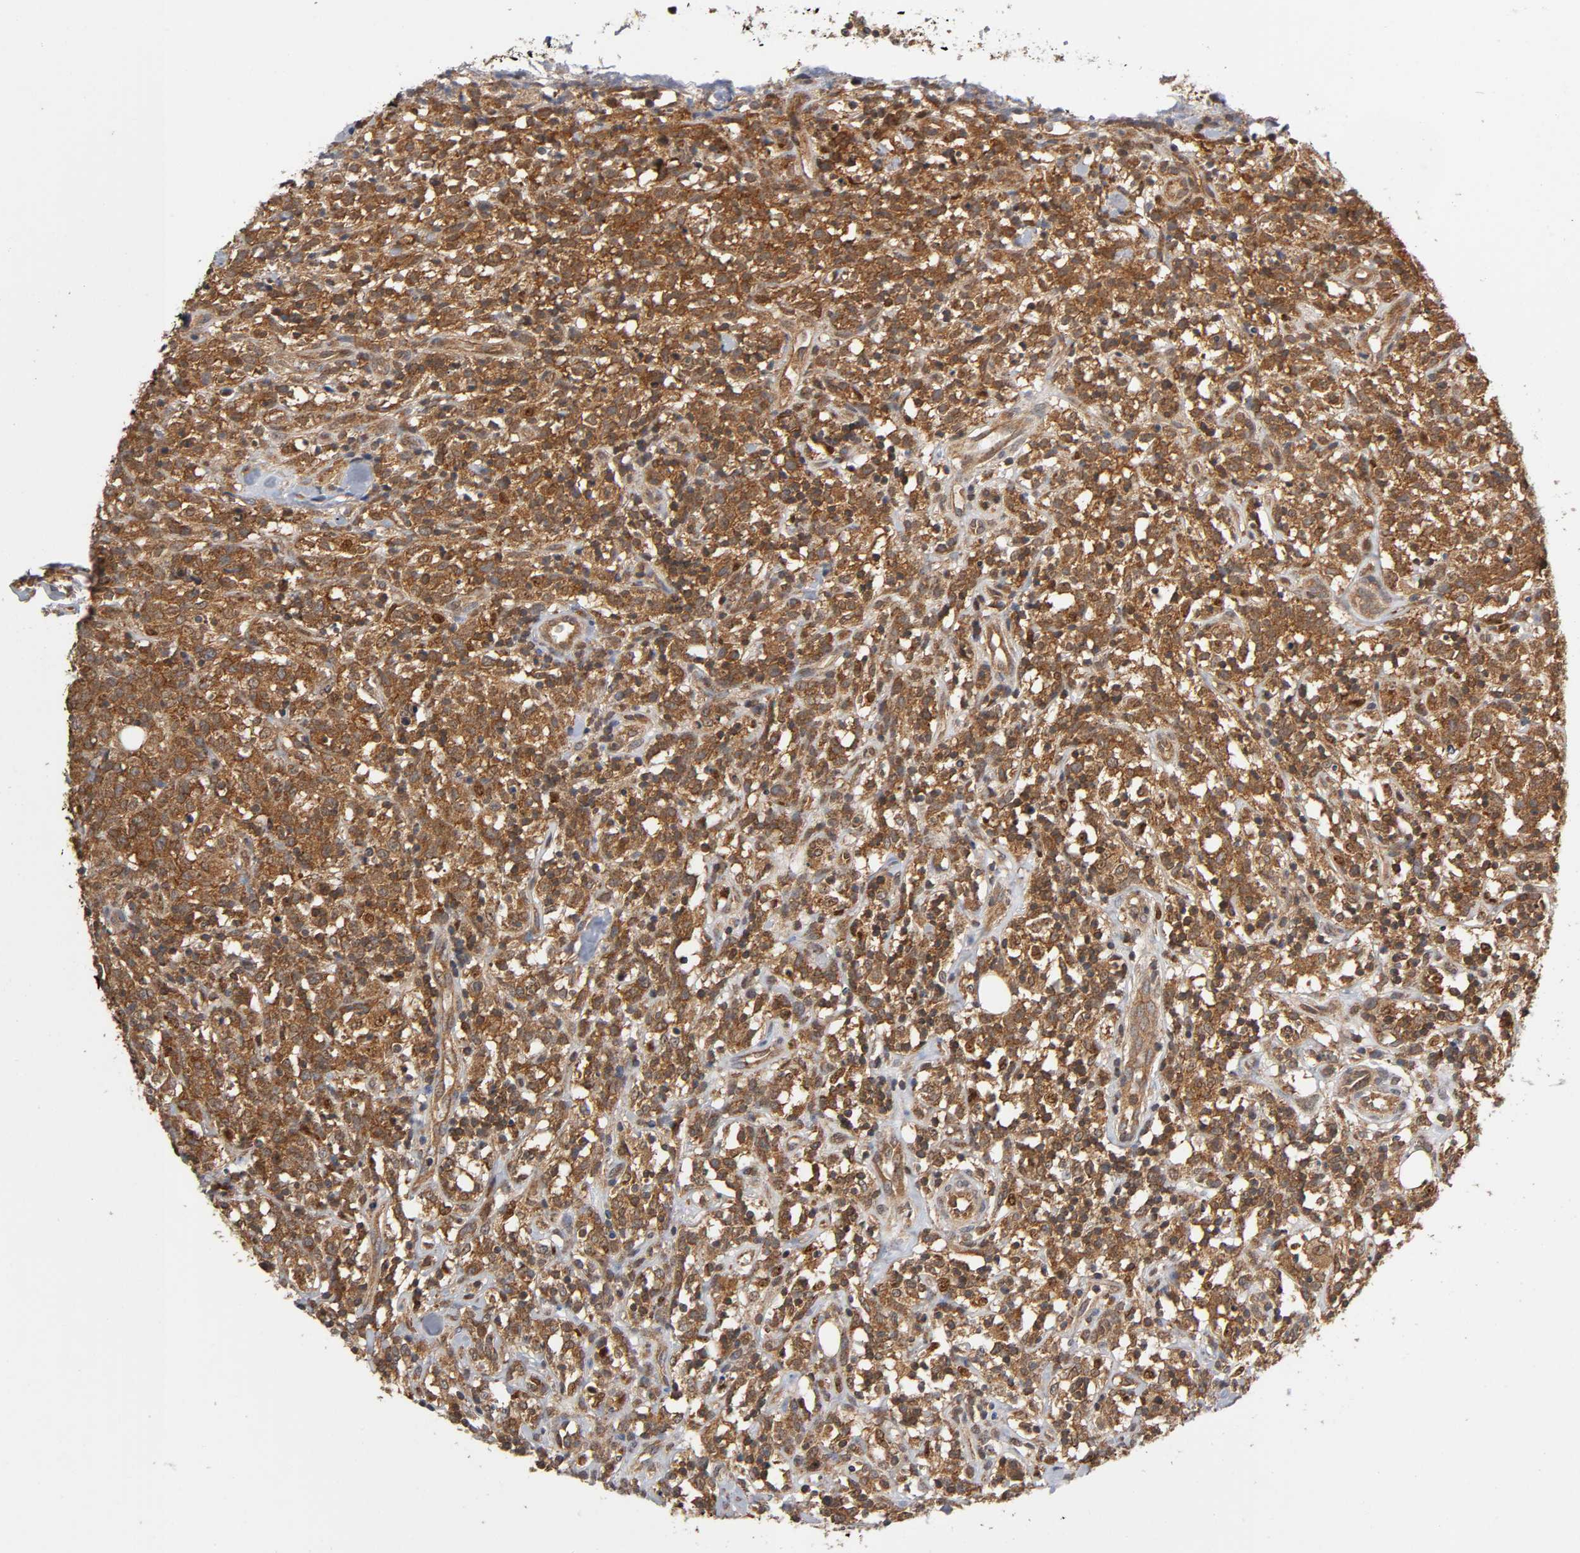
{"staining": {"intensity": "strong", "quantity": ">75%", "location": "cytoplasmic/membranous"}, "tissue": "lymphoma", "cell_type": "Tumor cells", "image_type": "cancer", "snomed": [{"axis": "morphology", "description": "Malignant lymphoma, non-Hodgkin's type, High grade"}, {"axis": "topography", "description": "Lymph node"}], "caption": "The histopathology image displays immunohistochemical staining of lymphoma. There is strong cytoplasmic/membranous positivity is appreciated in approximately >75% of tumor cells.", "gene": "PAFAH1B1", "patient": {"sex": "female", "age": 73}}